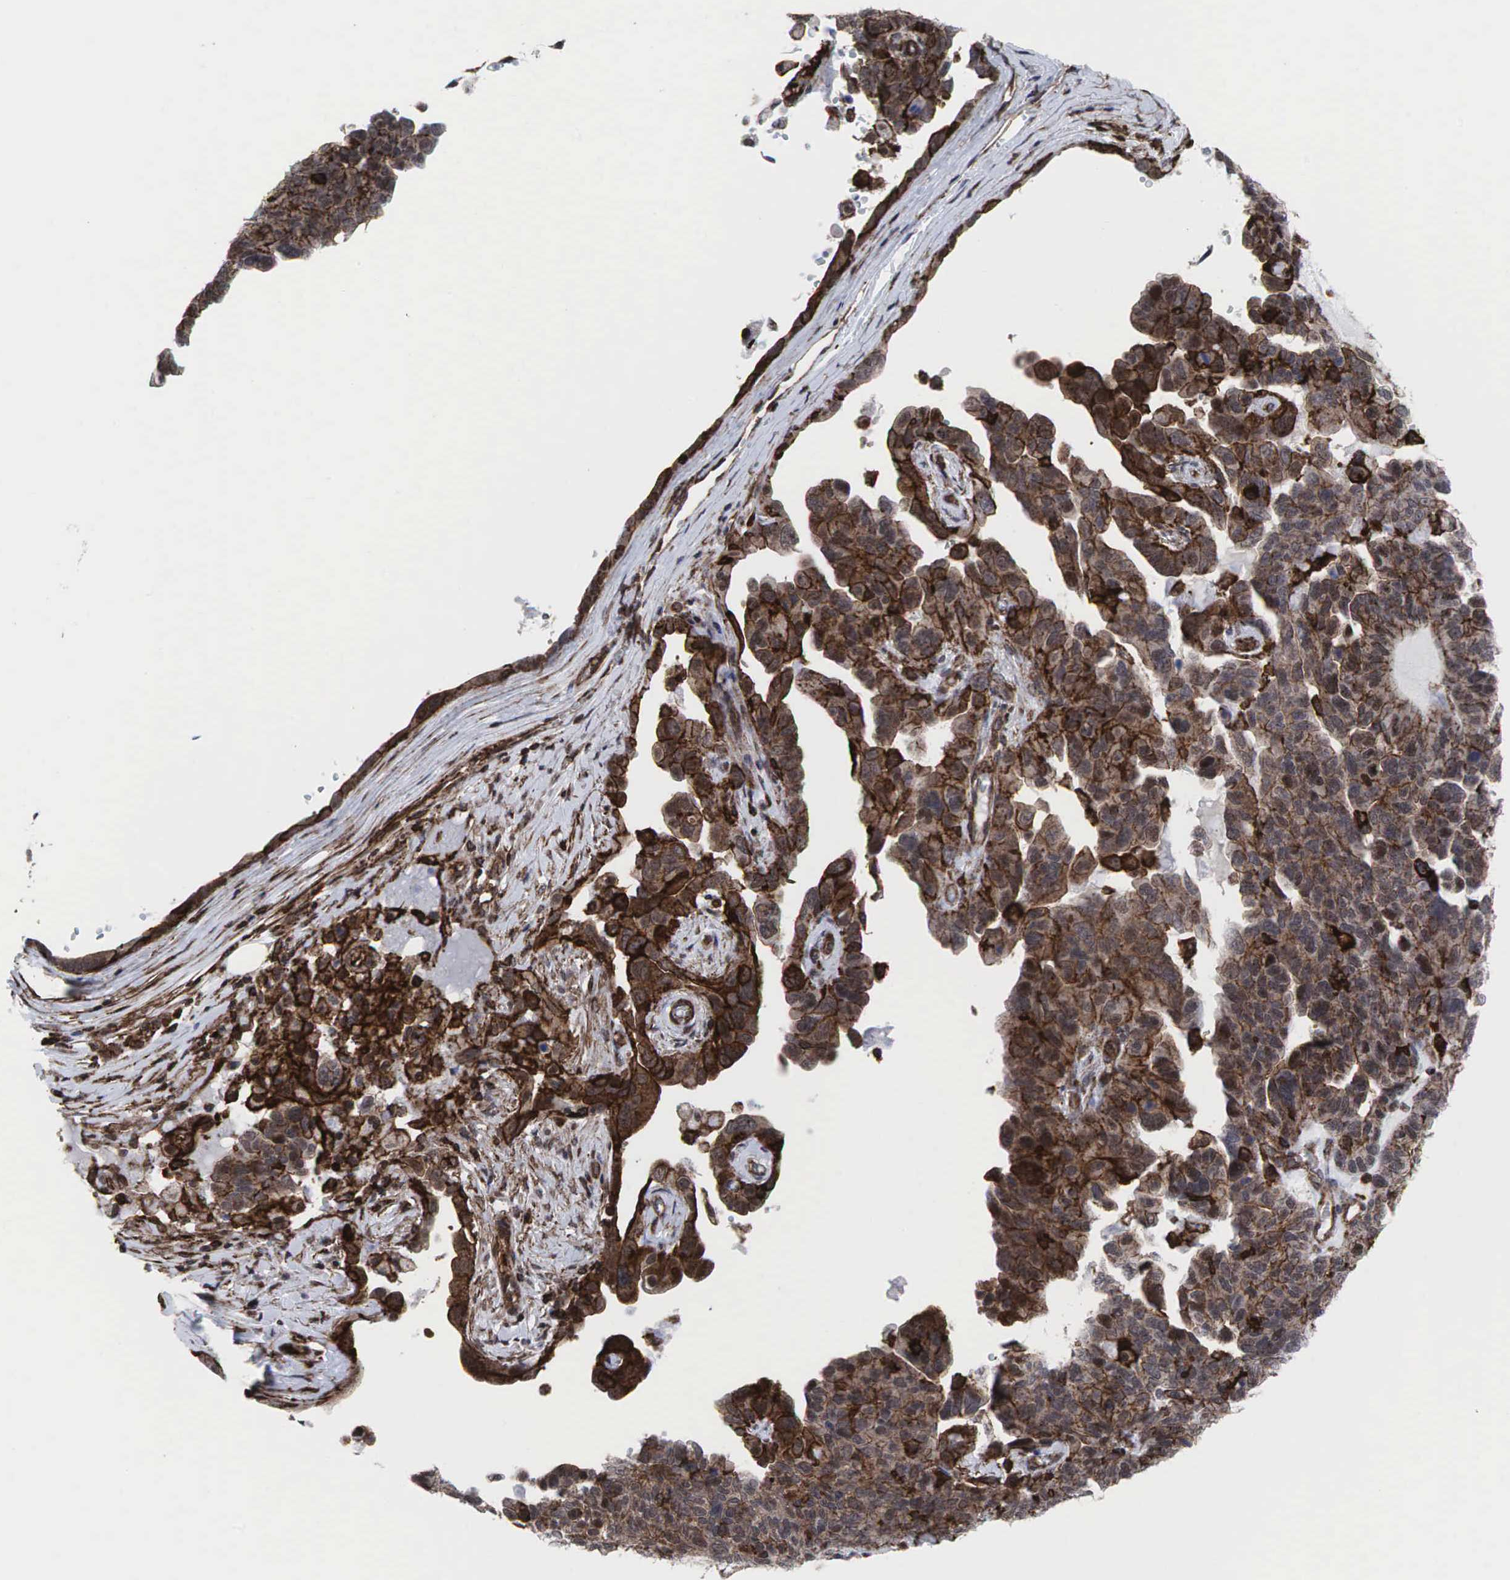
{"staining": {"intensity": "moderate", "quantity": ">75%", "location": "cytoplasmic/membranous"}, "tissue": "ovarian cancer", "cell_type": "Tumor cells", "image_type": "cancer", "snomed": [{"axis": "morphology", "description": "Cystadenocarcinoma, serous, NOS"}, {"axis": "topography", "description": "Ovary"}], "caption": "The histopathology image displays immunohistochemical staining of ovarian cancer. There is moderate cytoplasmic/membranous staining is appreciated in about >75% of tumor cells.", "gene": "GPRASP1", "patient": {"sex": "female", "age": 64}}